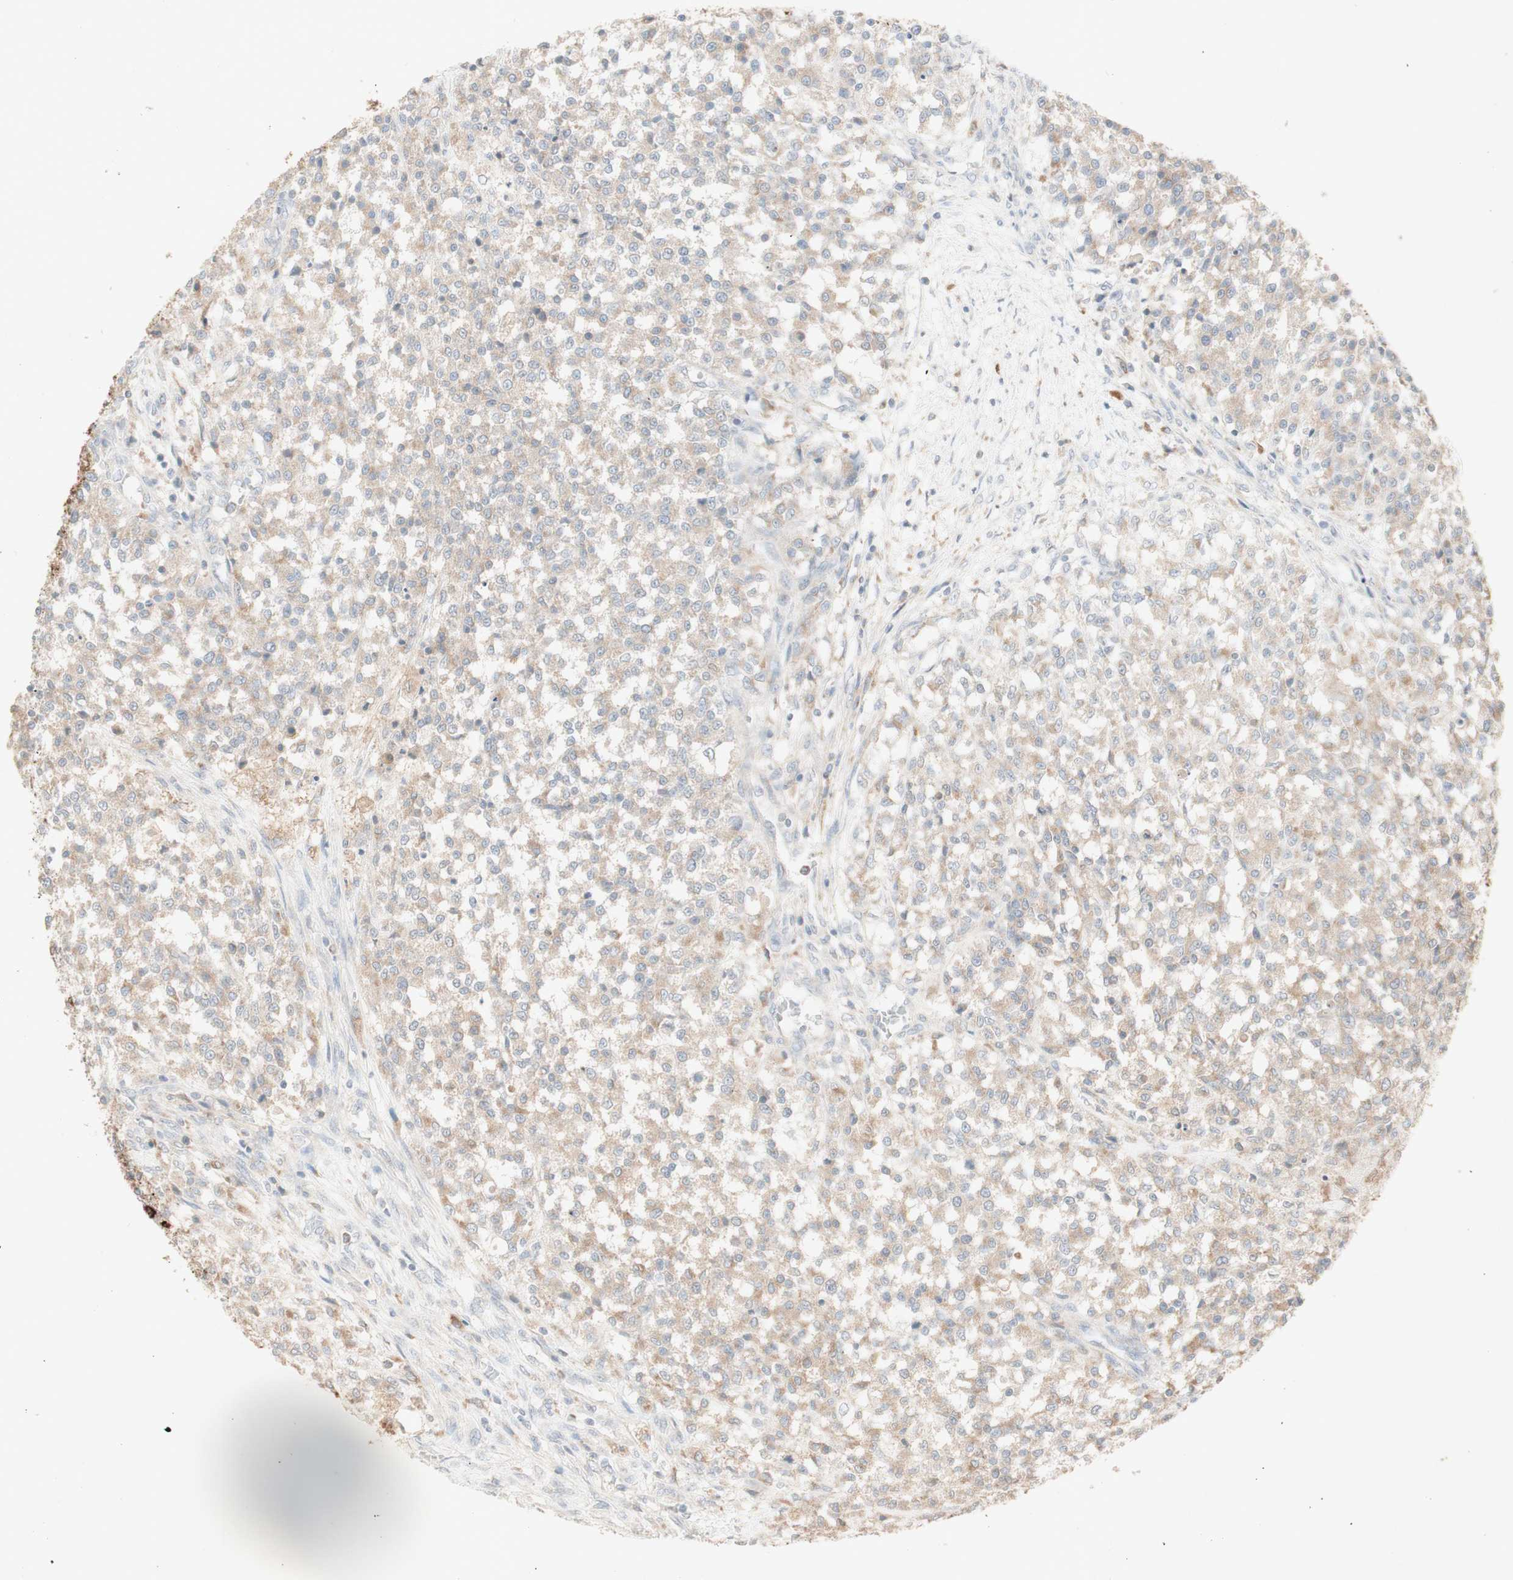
{"staining": {"intensity": "weak", "quantity": "25%-75%", "location": "cytoplasmic/membranous"}, "tissue": "testis cancer", "cell_type": "Tumor cells", "image_type": "cancer", "snomed": [{"axis": "morphology", "description": "Seminoma, NOS"}, {"axis": "topography", "description": "Testis"}], "caption": "This is an image of immunohistochemistry (IHC) staining of seminoma (testis), which shows weak positivity in the cytoplasmic/membranous of tumor cells.", "gene": "ATP6V1B1", "patient": {"sex": "male", "age": 59}}